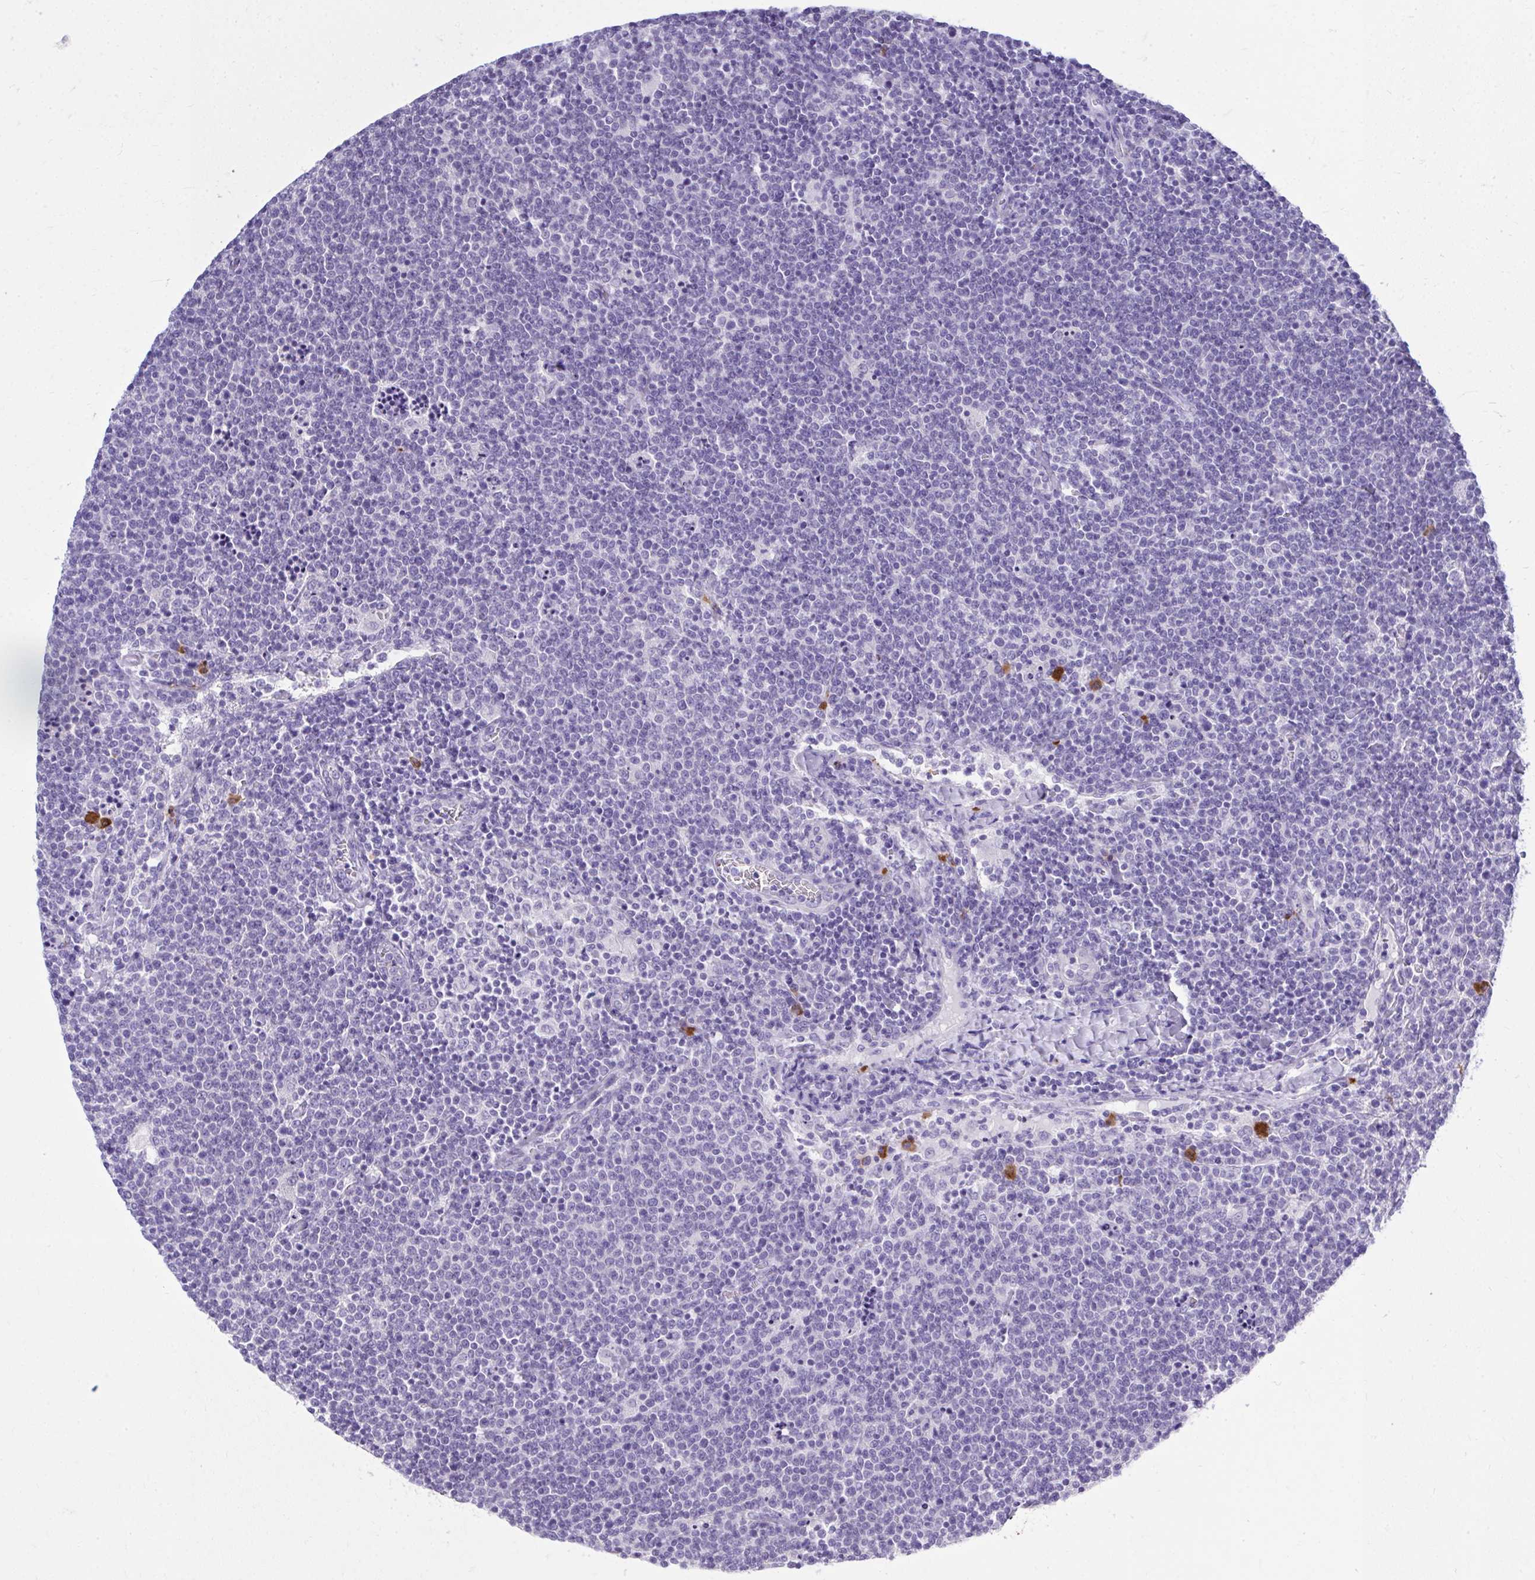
{"staining": {"intensity": "negative", "quantity": "none", "location": "none"}, "tissue": "lymphoma", "cell_type": "Tumor cells", "image_type": "cancer", "snomed": [{"axis": "morphology", "description": "Malignant lymphoma, non-Hodgkin's type, High grade"}, {"axis": "topography", "description": "Lymph node"}], "caption": "Protein analysis of lymphoma shows no significant expression in tumor cells. (Immunohistochemistry (ihc), brightfield microscopy, high magnification).", "gene": "PSD", "patient": {"sex": "male", "age": 61}}